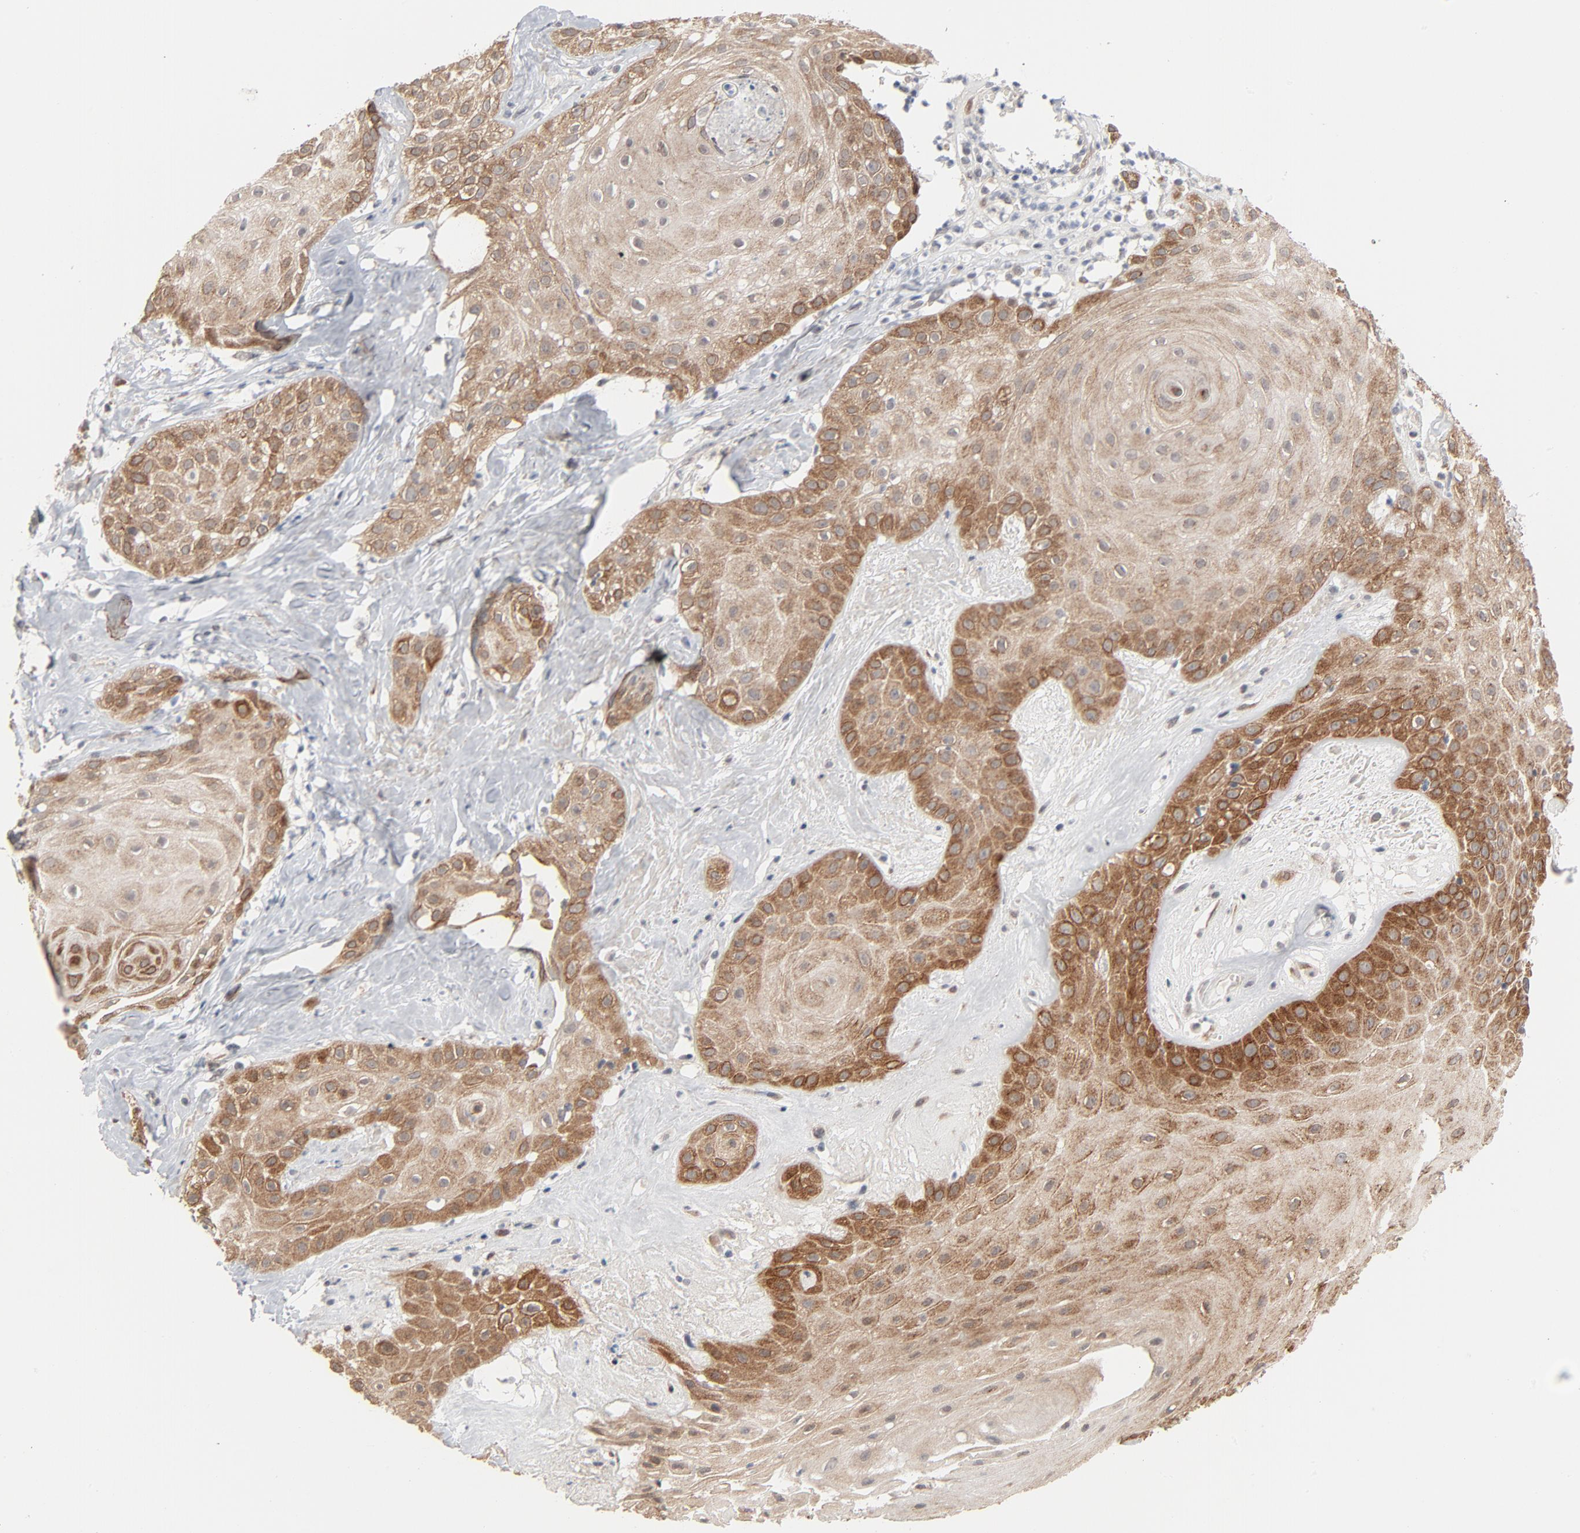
{"staining": {"intensity": "moderate", "quantity": ">75%", "location": "cytoplasmic/membranous"}, "tissue": "skin cancer", "cell_type": "Tumor cells", "image_type": "cancer", "snomed": [{"axis": "morphology", "description": "Squamous cell carcinoma, NOS"}, {"axis": "topography", "description": "Skin"}], "caption": "High-magnification brightfield microscopy of skin cancer stained with DAB (3,3'-diaminobenzidine) (brown) and counterstained with hematoxylin (blue). tumor cells exhibit moderate cytoplasmic/membranous positivity is present in about>75% of cells.", "gene": "ITPR3", "patient": {"sex": "male", "age": 65}}